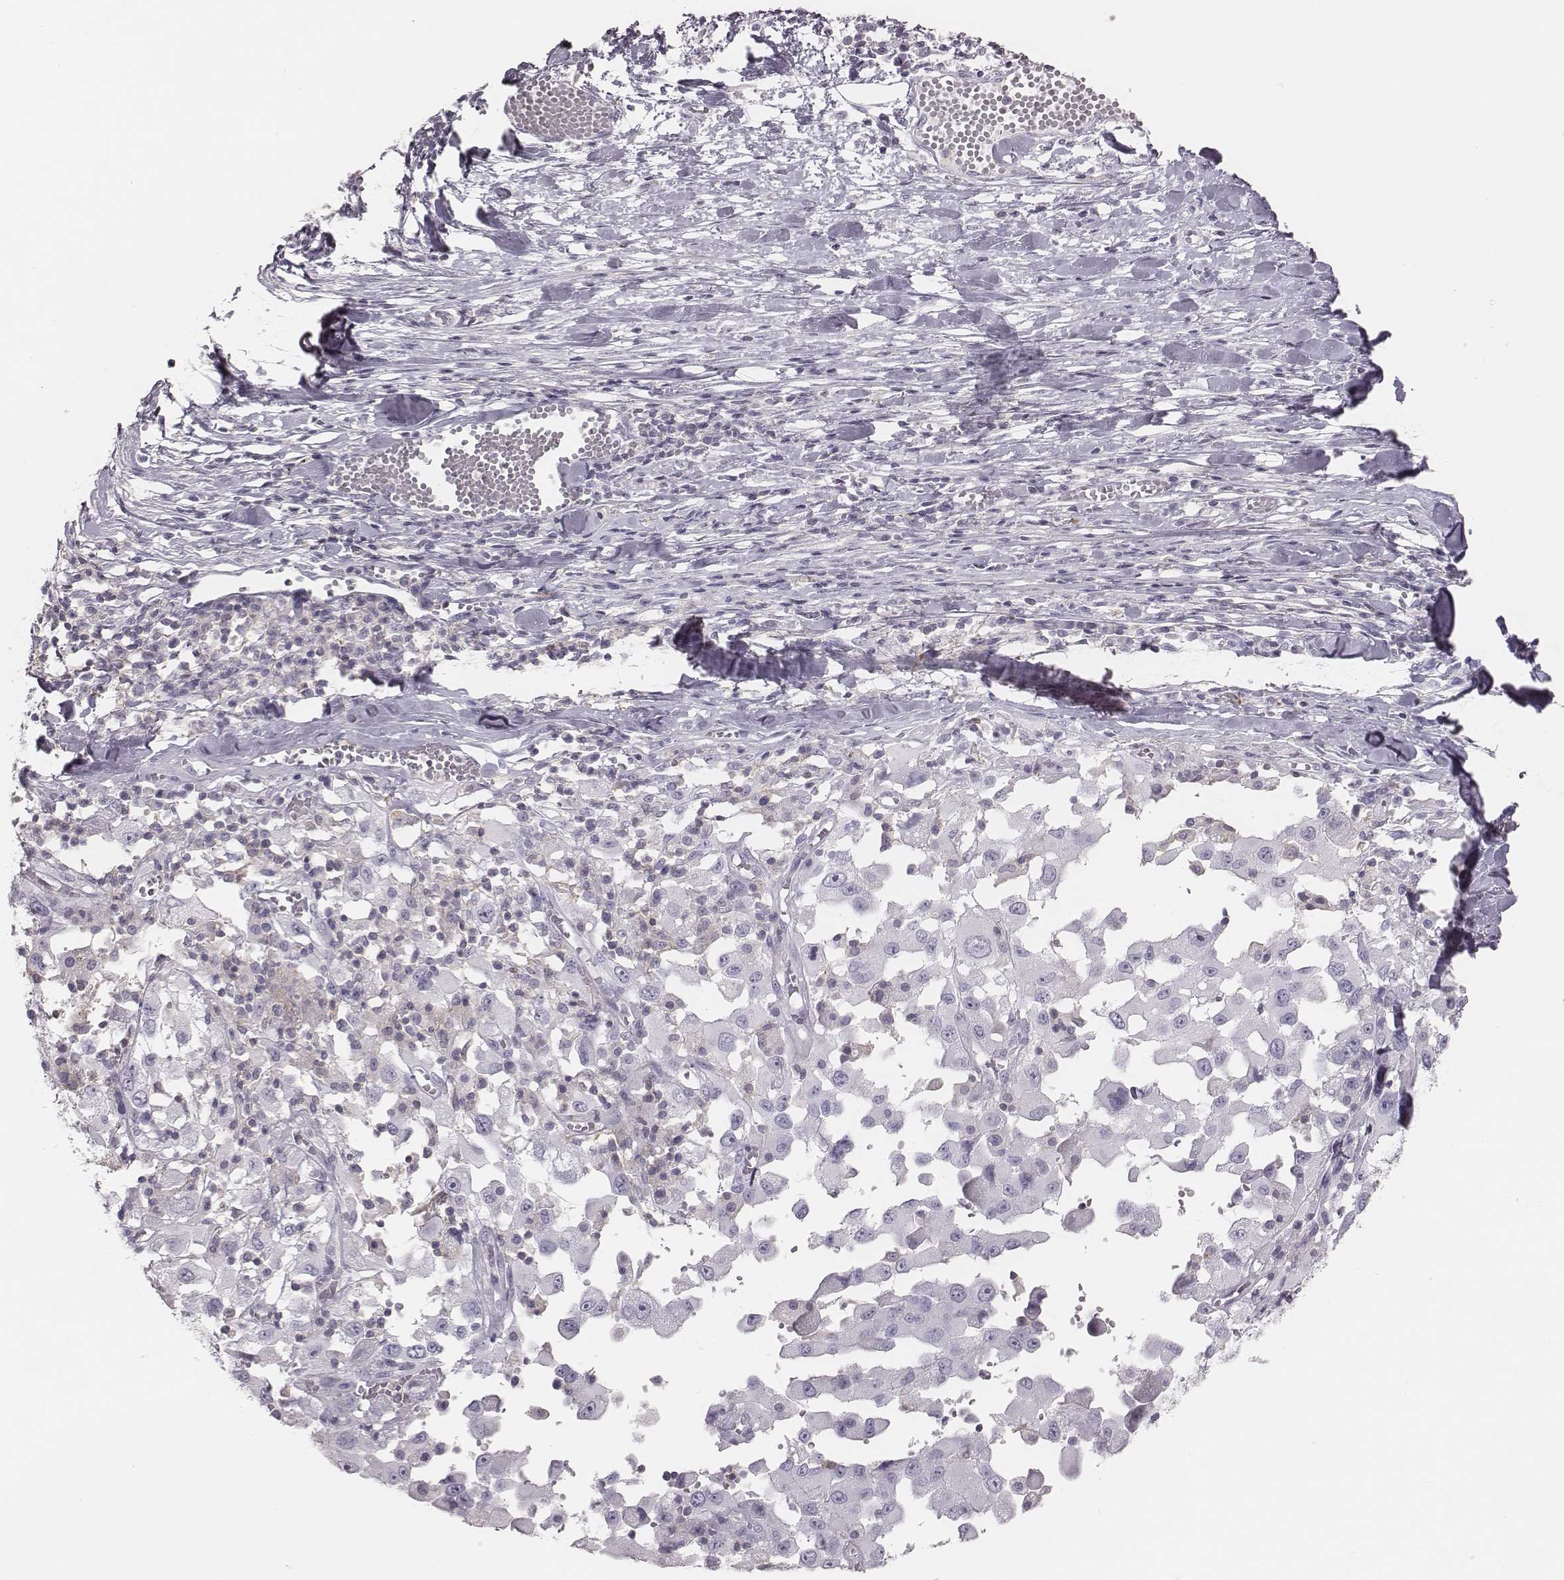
{"staining": {"intensity": "negative", "quantity": "none", "location": "none"}, "tissue": "melanoma", "cell_type": "Tumor cells", "image_type": "cancer", "snomed": [{"axis": "morphology", "description": "Malignant melanoma, Metastatic site"}, {"axis": "topography", "description": "Lymph node"}], "caption": "DAB (3,3'-diaminobenzidine) immunohistochemical staining of melanoma demonstrates no significant staining in tumor cells.", "gene": "ZNF365", "patient": {"sex": "male", "age": 50}}